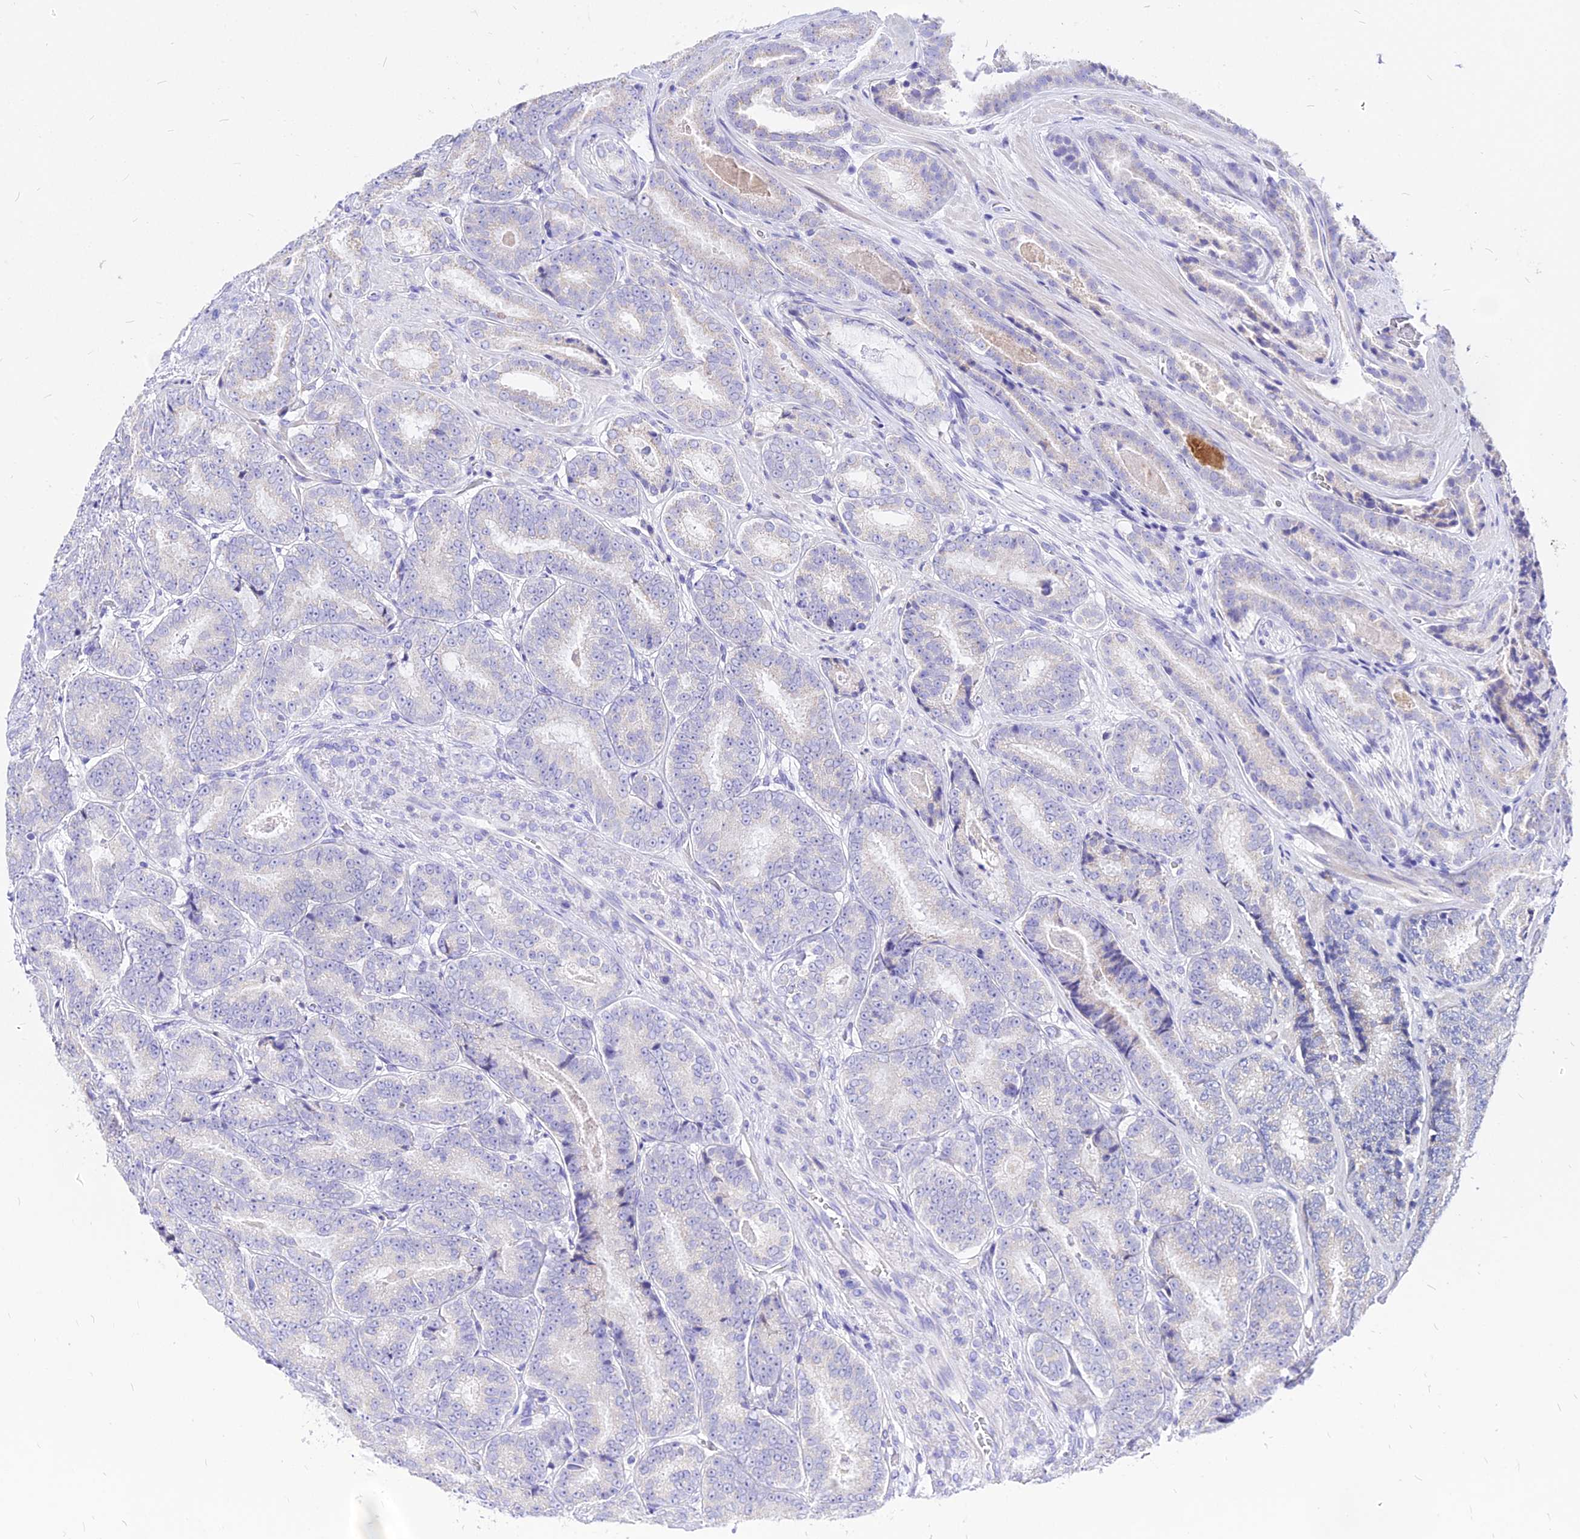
{"staining": {"intensity": "negative", "quantity": "none", "location": "none"}, "tissue": "prostate cancer", "cell_type": "Tumor cells", "image_type": "cancer", "snomed": [{"axis": "morphology", "description": "Adenocarcinoma, High grade"}, {"axis": "topography", "description": "Prostate"}], "caption": "This is an immunohistochemistry (IHC) photomicrograph of human prostate cancer (adenocarcinoma (high-grade)). There is no expression in tumor cells.", "gene": "CARD18", "patient": {"sex": "male", "age": 72}}